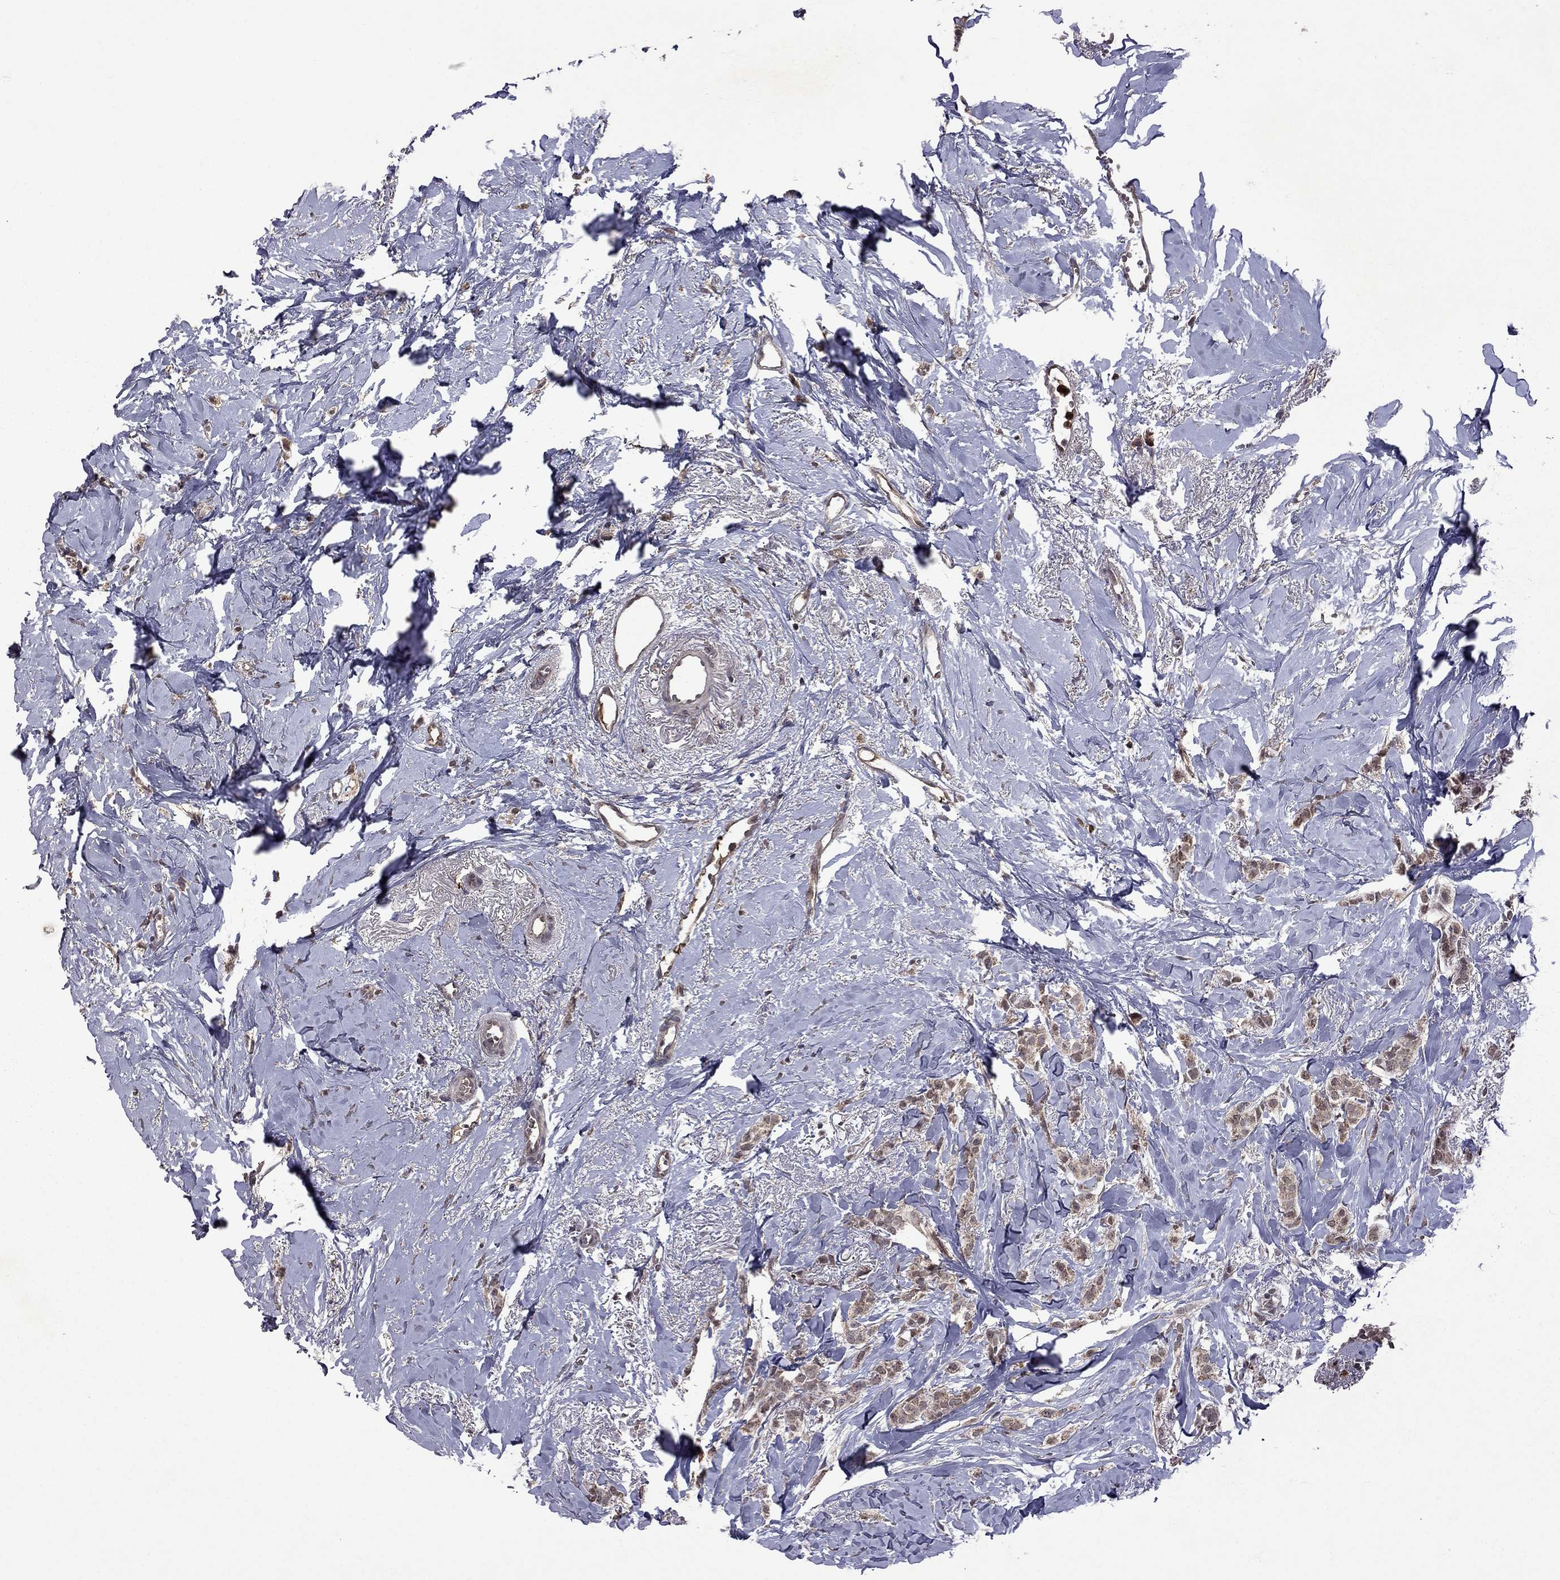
{"staining": {"intensity": "moderate", "quantity": ">75%", "location": "cytoplasmic/membranous"}, "tissue": "breast cancer", "cell_type": "Tumor cells", "image_type": "cancer", "snomed": [{"axis": "morphology", "description": "Duct carcinoma"}, {"axis": "topography", "description": "Breast"}], "caption": "Immunohistochemistry (DAB (3,3'-diaminobenzidine)) staining of human breast cancer (infiltrating ductal carcinoma) exhibits moderate cytoplasmic/membranous protein staining in approximately >75% of tumor cells.", "gene": "IPP", "patient": {"sex": "female", "age": 85}}